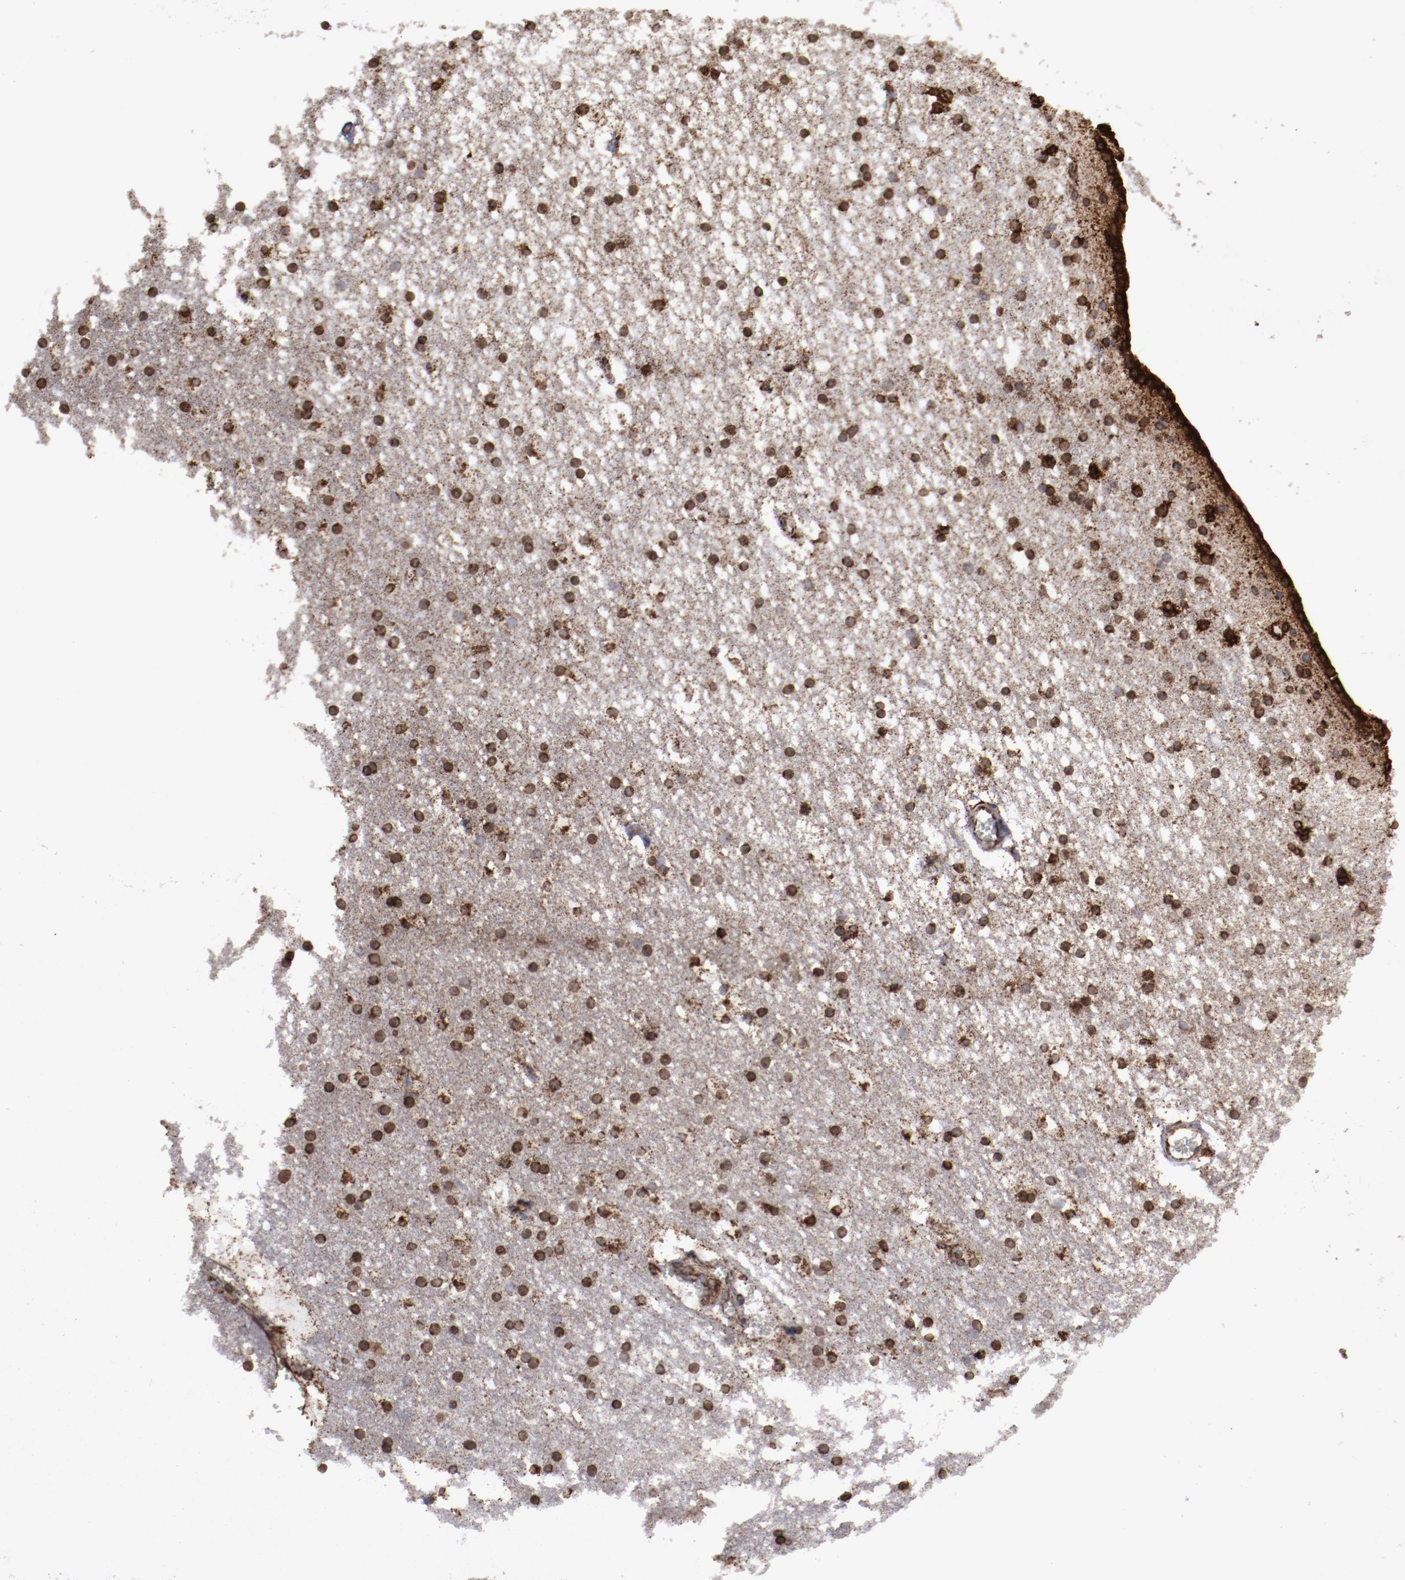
{"staining": {"intensity": "strong", "quantity": ">75%", "location": "cytoplasmic/membranous,nuclear"}, "tissue": "caudate", "cell_type": "Glial cells", "image_type": "normal", "snomed": [{"axis": "morphology", "description": "Normal tissue, NOS"}, {"axis": "topography", "description": "Lateral ventricle wall"}], "caption": "IHC photomicrograph of benign caudate: caudate stained using immunohistochemistry exhibits high levels of strong protein expression localized specifically in the cytoplasmic/membranous,nuclear of glial cells, appearing as a cytoplasmic/membranous,nuclear brown color.", "gene": "ERLIN2", "patient": {"sex": "male", "age": 45}}